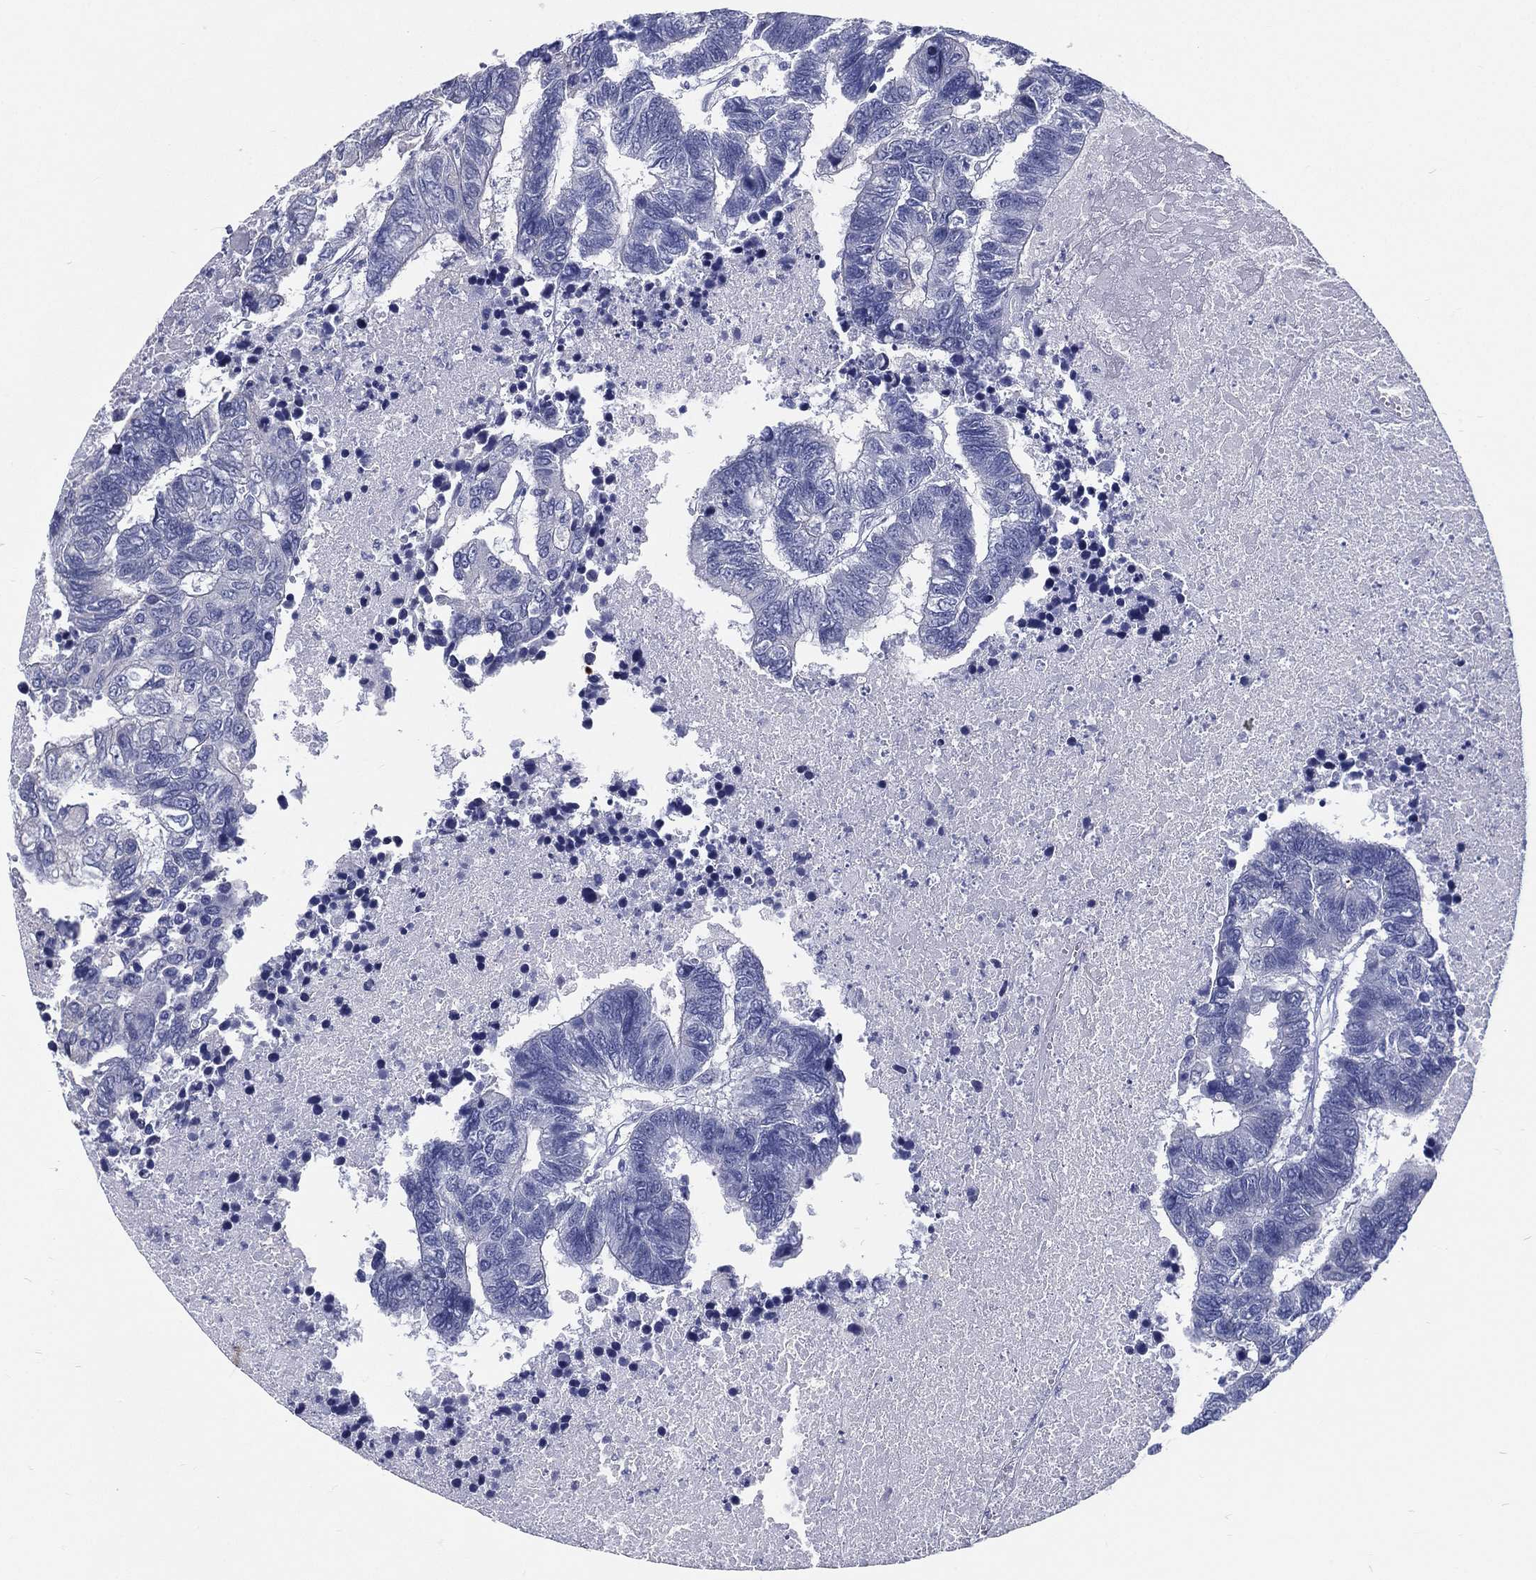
{"staining": {"intensity": "negative", "quantity": "none", "location": "none"}, "tissue": "colorectal cancer", "cell_type": "Tumor cells", "image_type": "cancer", "snomed": [{"axis": "morphology", "description": "Adenocarcinoma, NOS"}, {"axis": "topography", "description": "Colon"}], "caption": "Immunohistochemistry of colorectal cancer shows no expression in tumor cells.", "gene": "RSPH4A", "patient": {"sex": "female", "age": 48}}